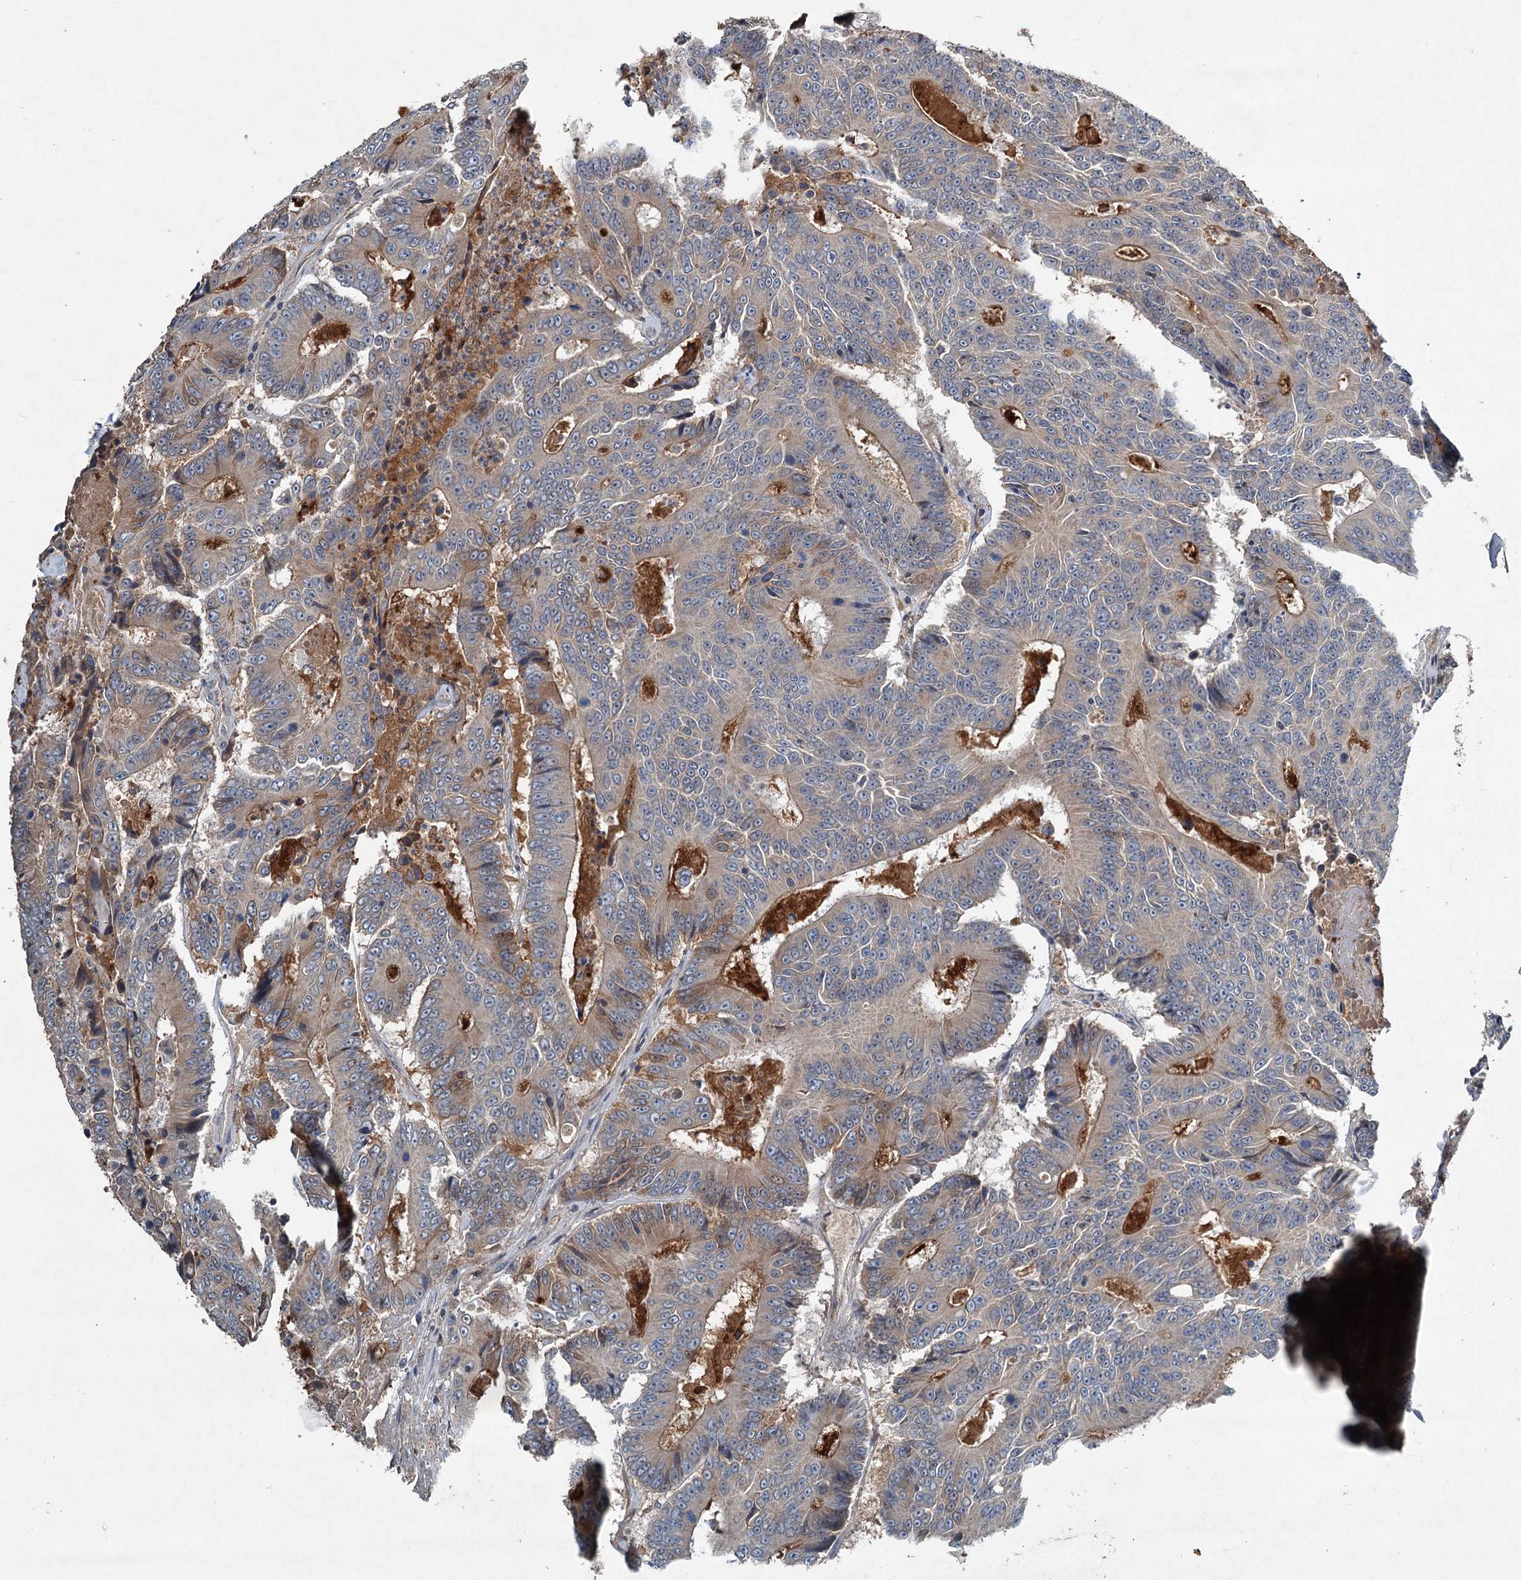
{"staining": {"intensity": "moderate", "quantity": "<25%", "location": "cytoplasmic/membranous"}, "tissue": "colorectal cancer", "cell_type": "Tumor cells", "image_type": "cancer", "snomed": [{"axis": "morphology", "description": "Adenocarcinoma, NOS"}, {"axis": "topography", "description": "Colon"}], "caption": "Immunohistochemical staining of human colorectal cancer (adenocarcinoma) reveals moderate cytoplasmic/membranous protein staining in about <25% of tumor cells.", "gene": "TAPBPL", "patient": {"sex": "male", "age": 83}}